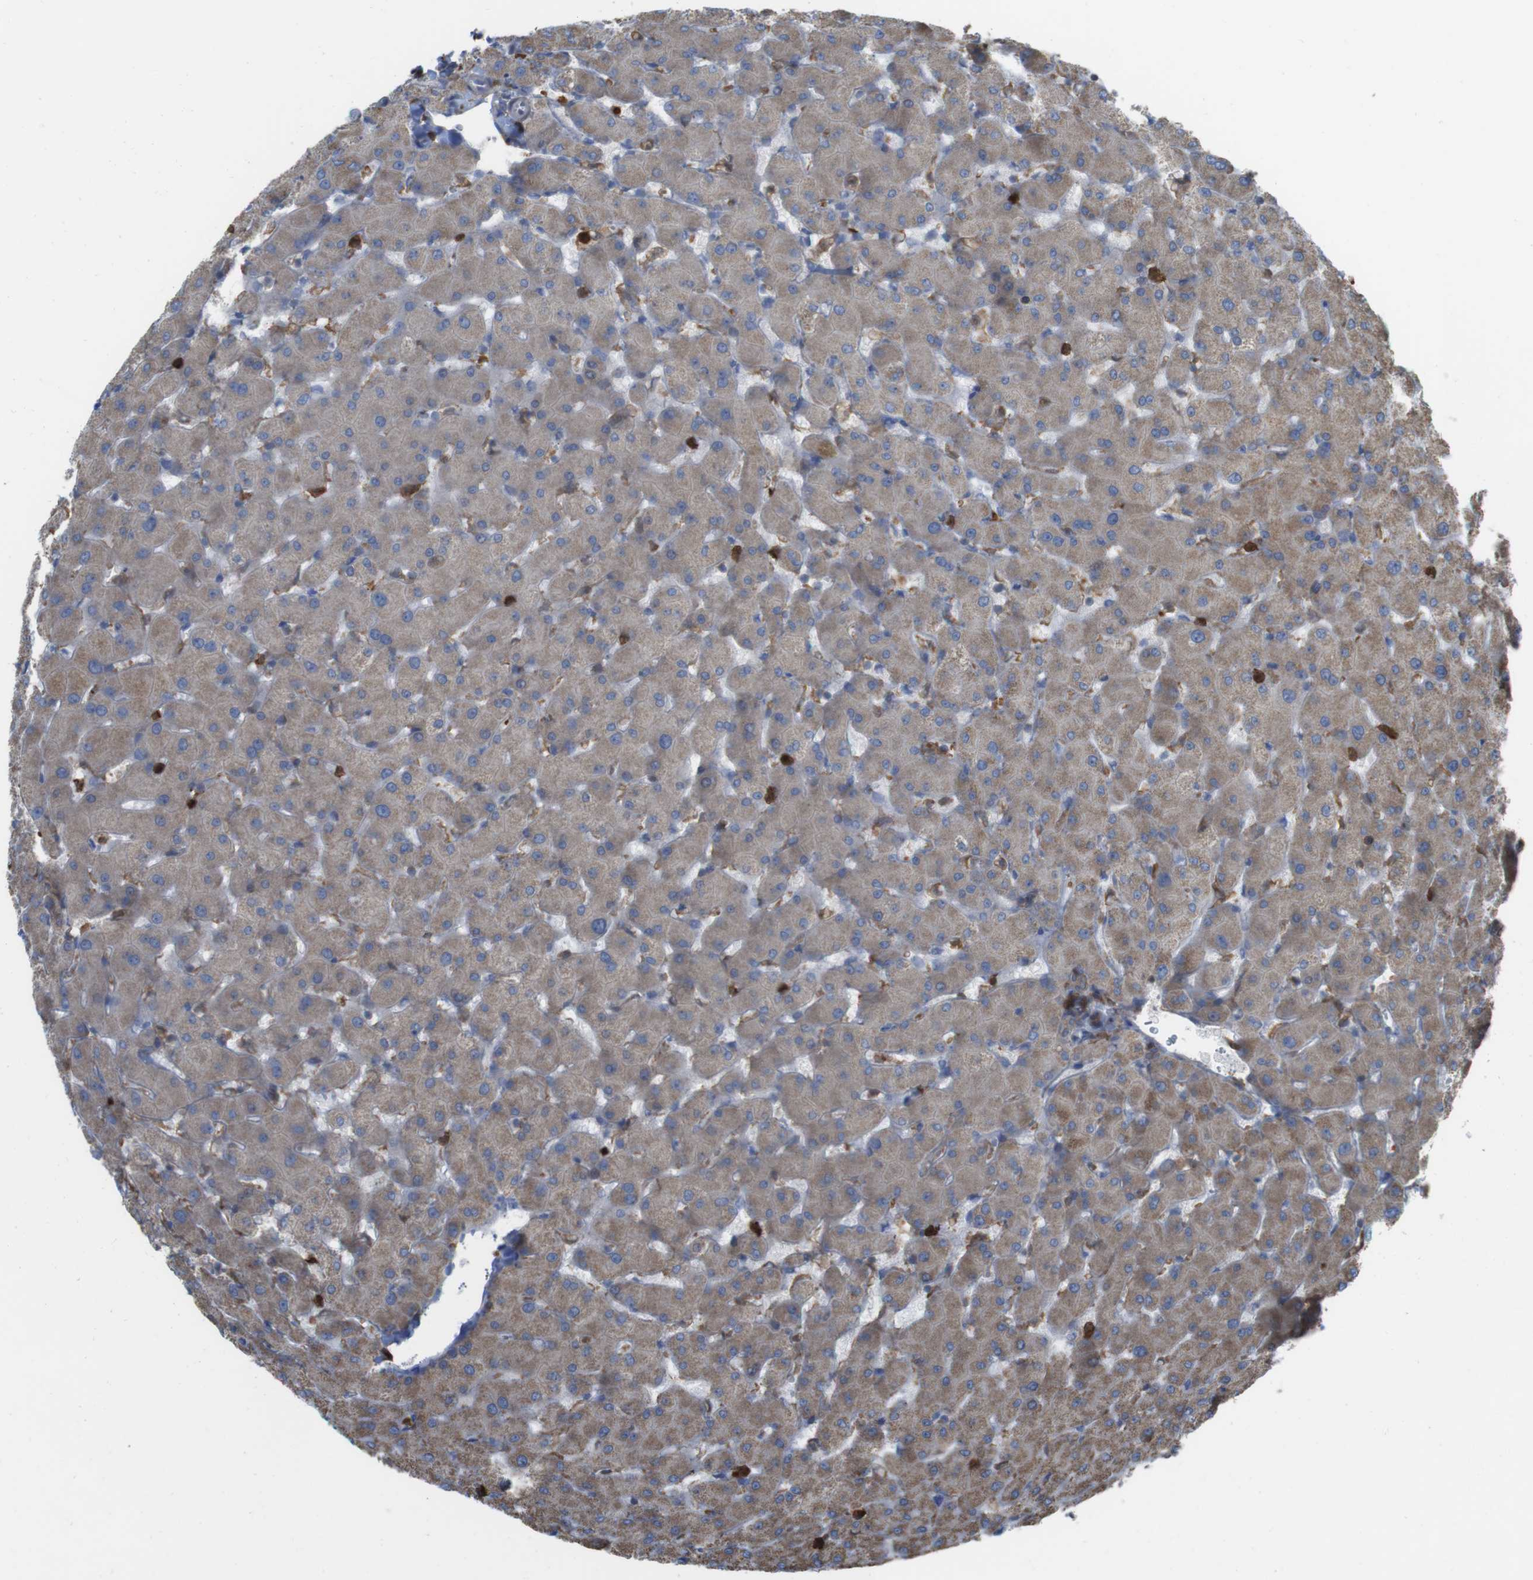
{"staining": {"intensity": "weak", "quantity": ">75%", "location": "cytoplasmic/membranous"}, "tissue": "liver", "cell_type": "Hepatocytes", "image_type": "normal", "snomed": [{"axis": "morphology", "description": "Normal tissue, NOS"}, {"axis": "topography", "description": "Liver"}], "caption": "The photomicrograph displays staining of unremarkable liver, revealing weak cytoplasmic/membranous protein staining (brown color) within hepatocytes.", "gene": "PRKCD", "patient": {"sex": "female", "age": 63}}